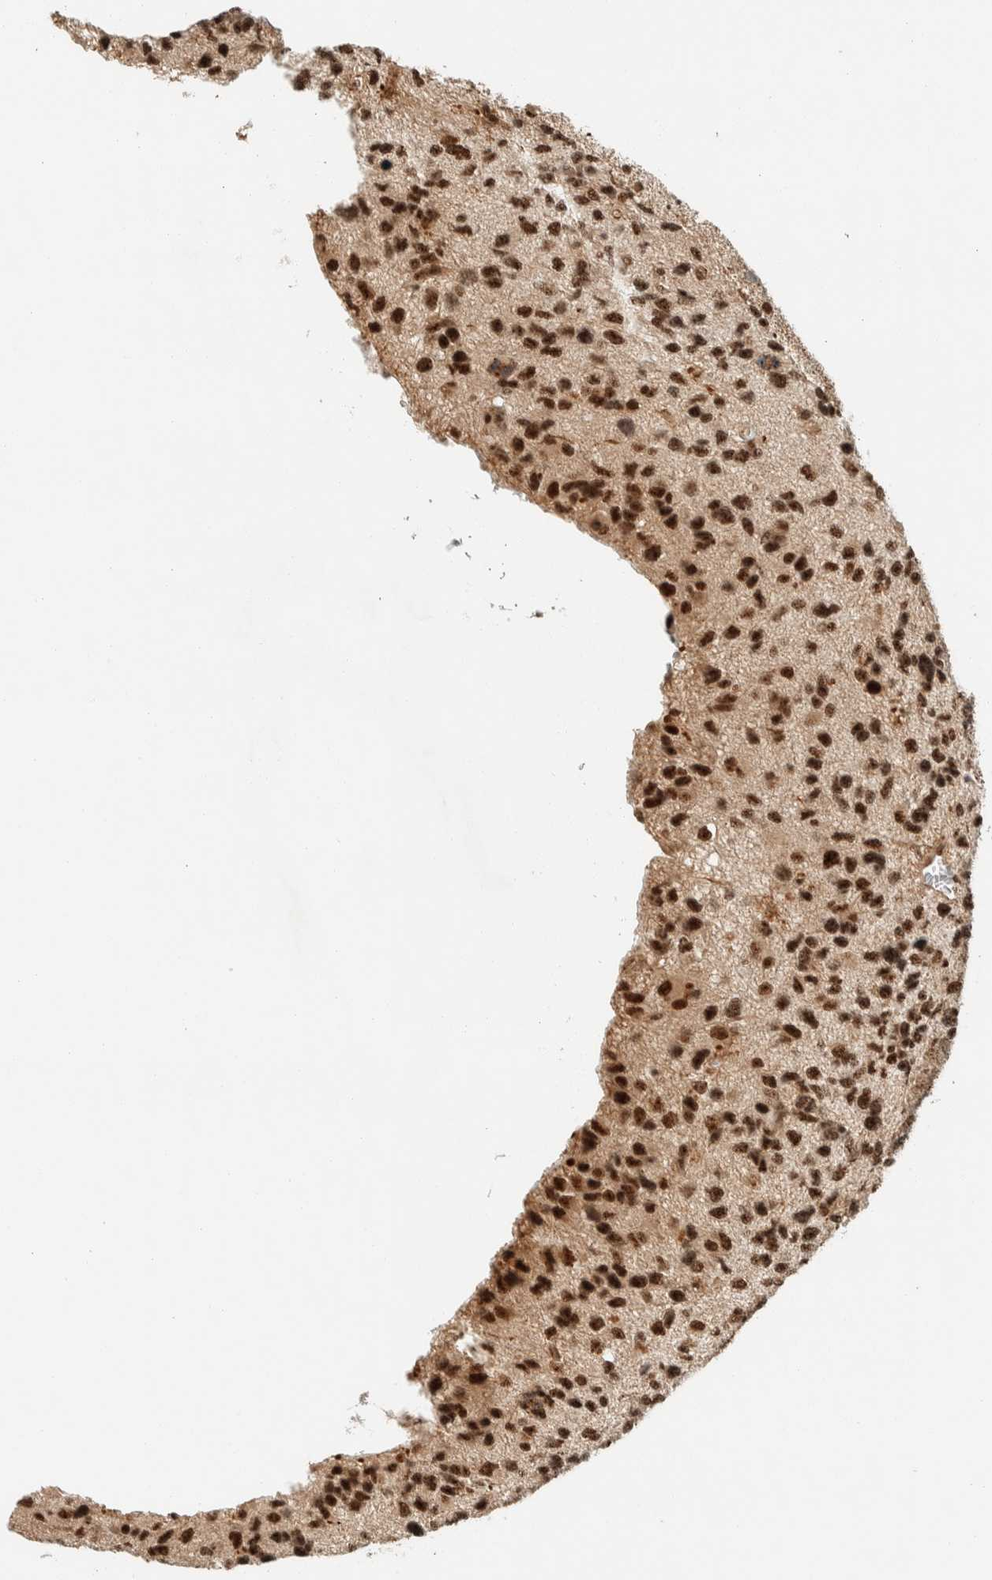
{"staining": {"intensity": "strong", "quantity": ">75%", "location": "nuclear"}, "tissue": "glioma", "cell_type": "Tumor cells", "image_type": "cancer", "snomed": [{"axis": "morphology", "description": "Glioma, malignant, High grade"}, {"axis": "topography", "description": "Brain"}], "caption": "Strong nuclear protein expression is identified in approximately >75% of tumor cells in malignant glioma (high-grade).", "gene": "SIK1", "patient": {"sex": "female", "age": 58}}